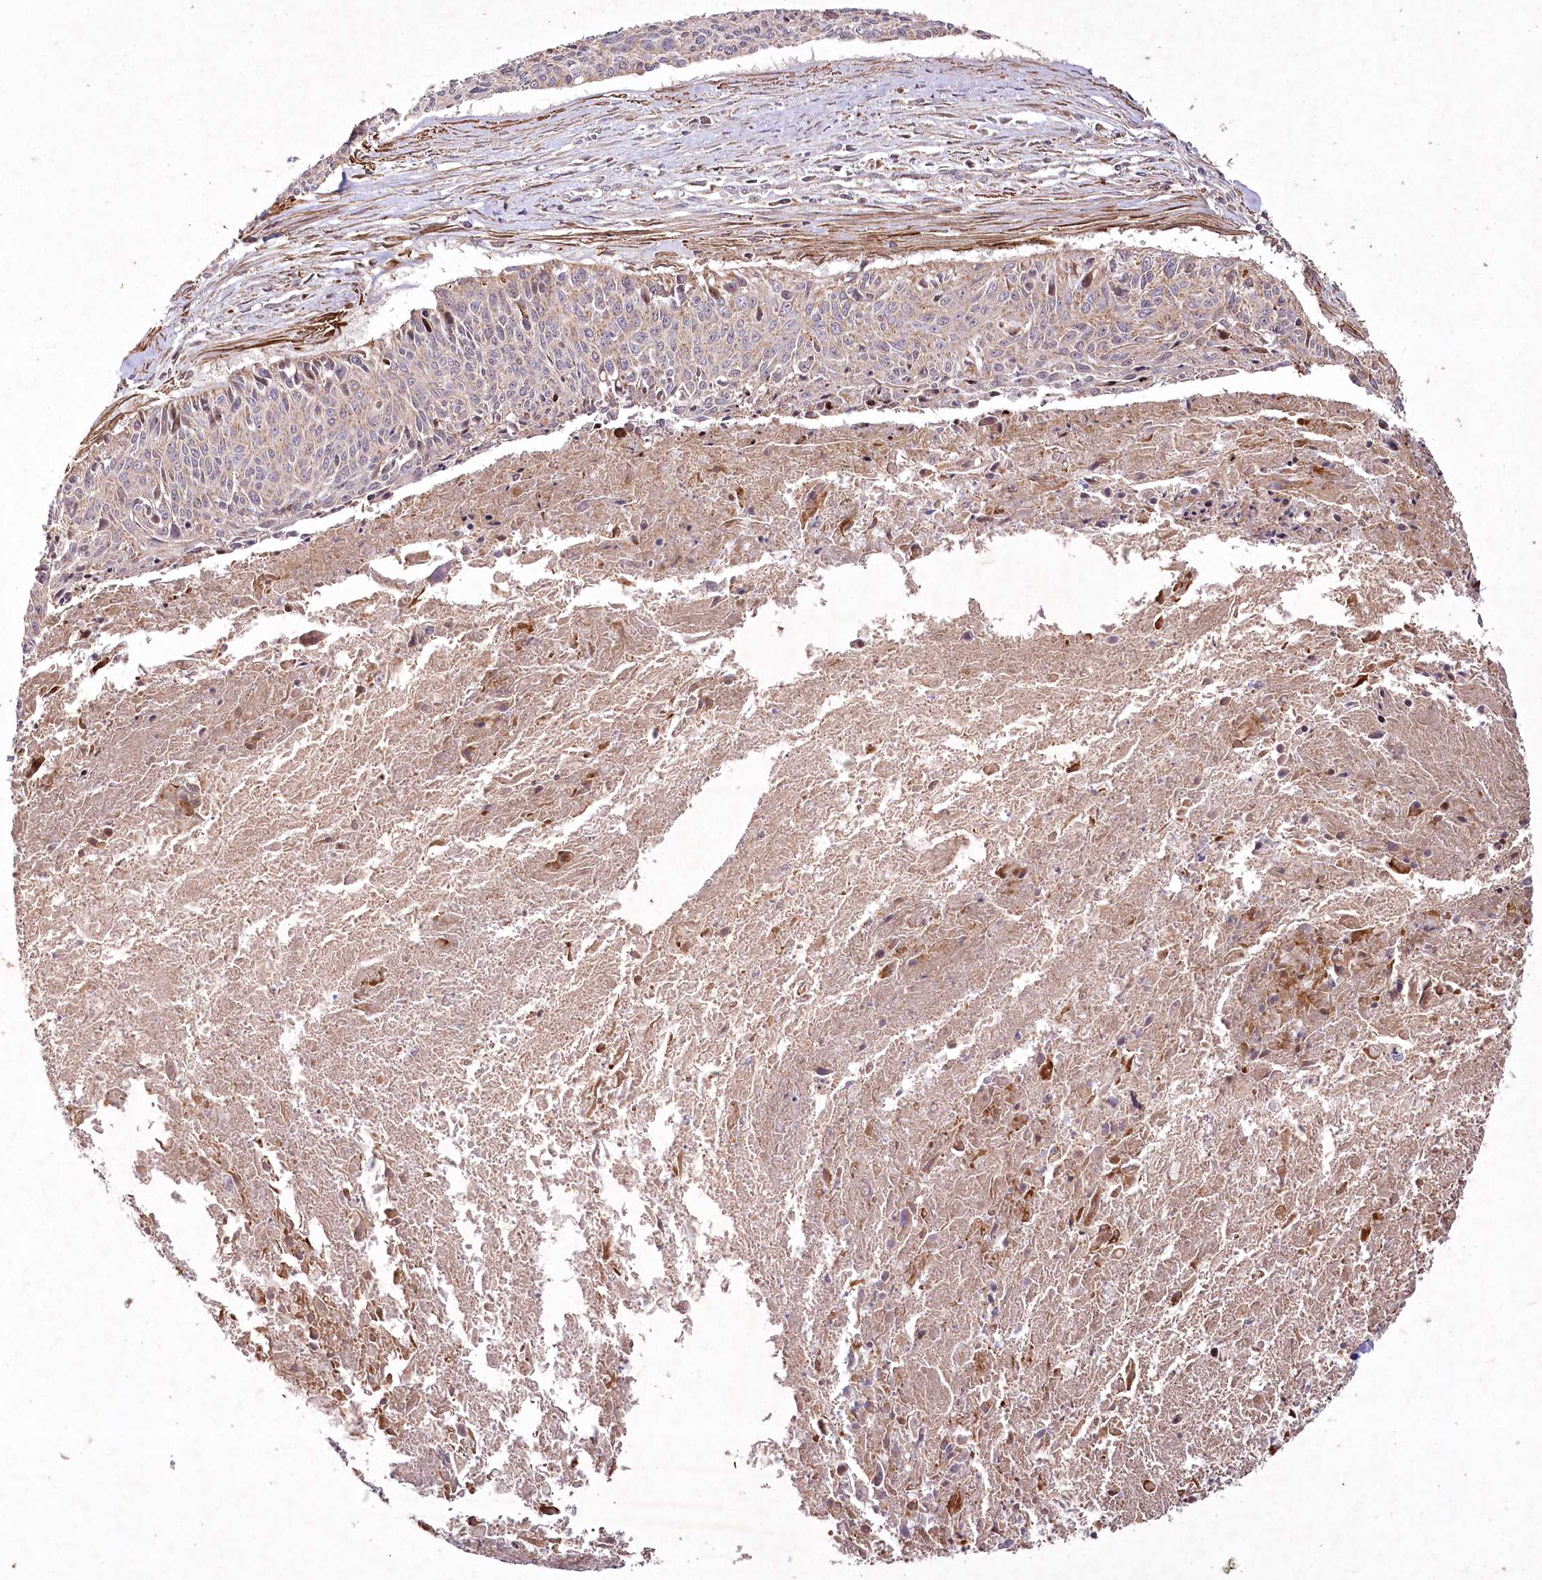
{"staining": {"intensity": "negative", "quantity": "none", "location": "none"}, "tissue": "cervical cancer", "cell_type": "Tumor cells", "image_type": "cancer", "snomed": [{"axis": "morphology", "description": "Squamous cell carcinoma, NOS"}, {"axis": "topography", "description": "Cervix"}], "caption": "The image reveals no significant staining in tumor cells of cervical cancer (squamous cell carcinoma).", "gene": "PSTK", "patient": {"sex": "female", "age": 55}}